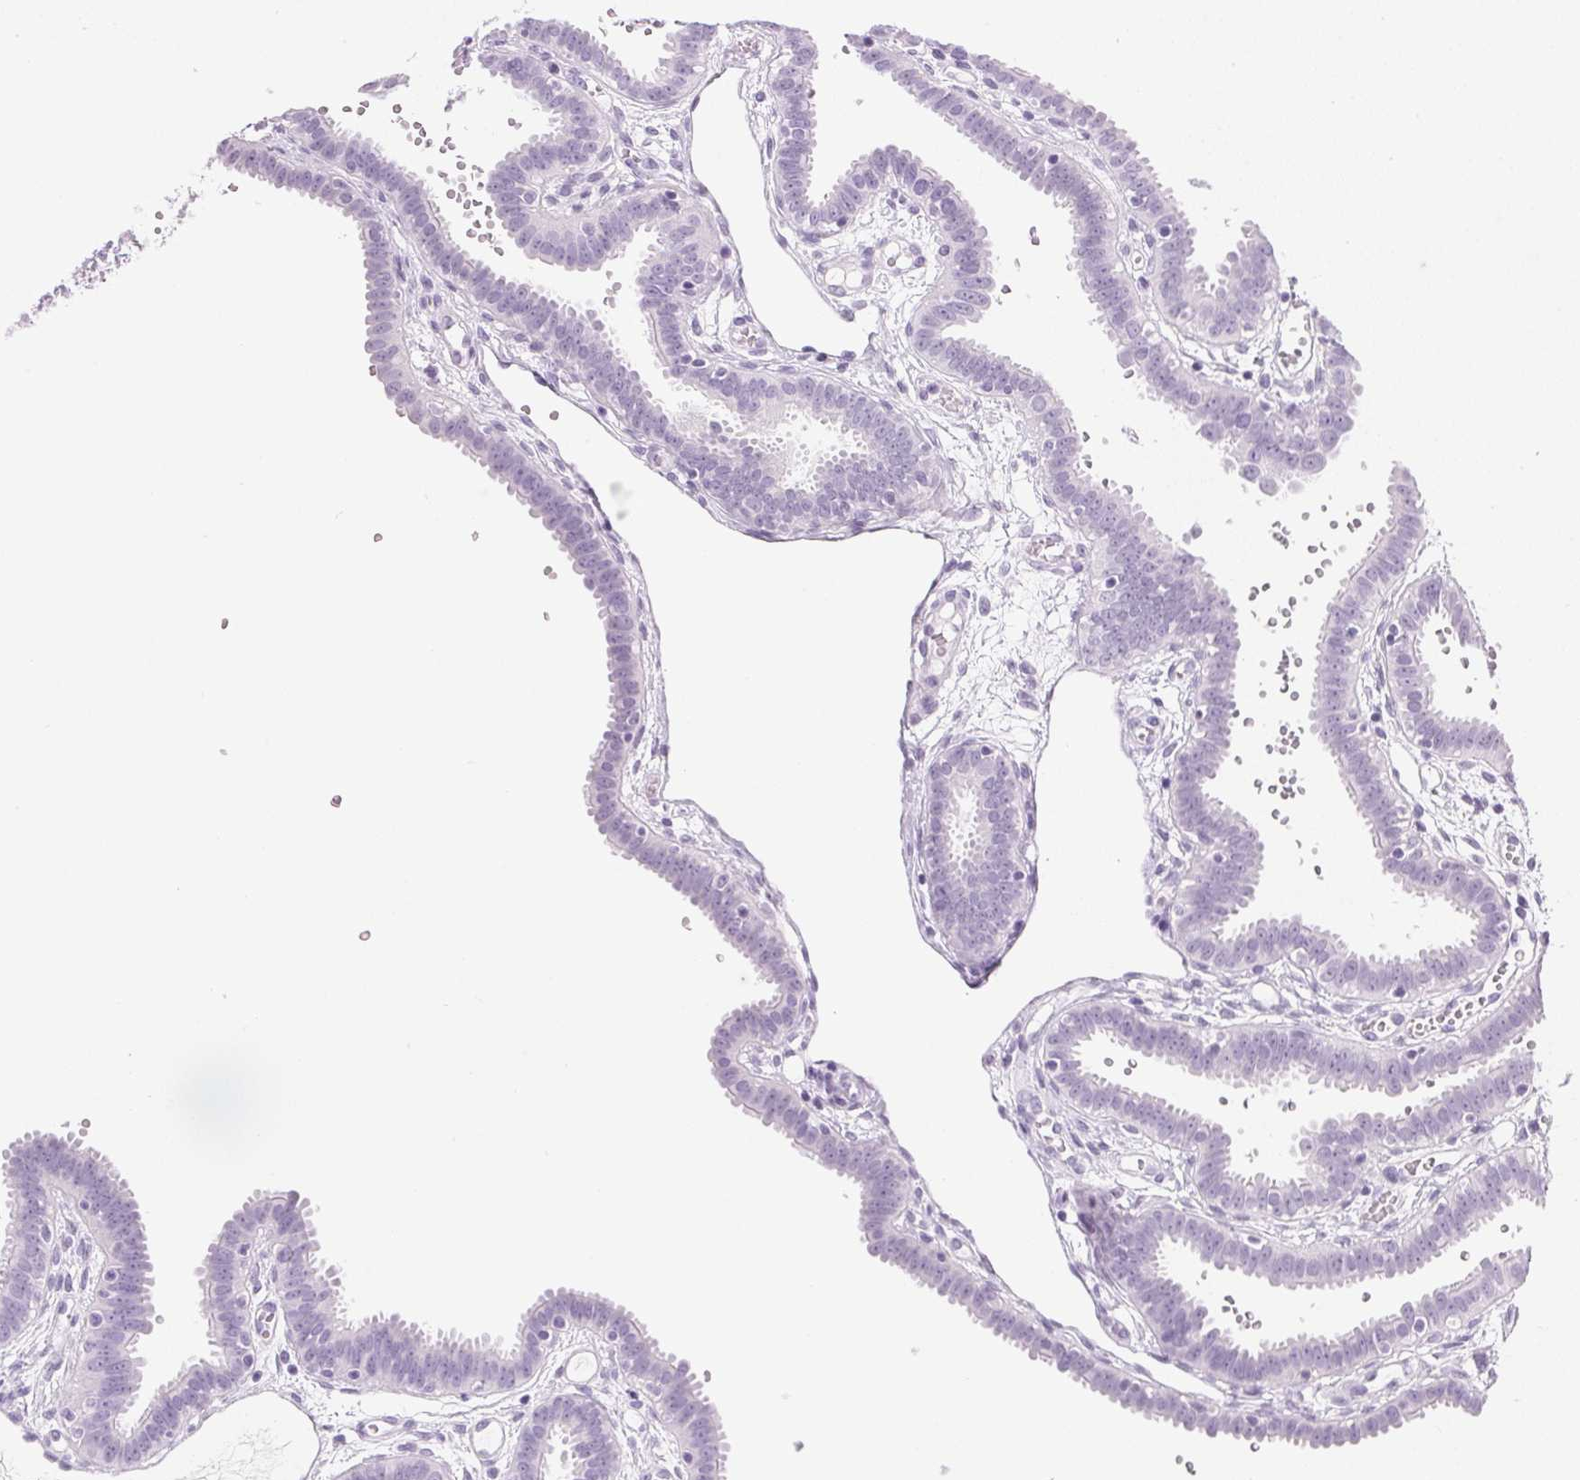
{"staining": {"intensity": "negative", "quantity": "none", "location": "none"}, "tissue": "fallopian tube", "cell_type": "Glandular cells", "image_type": "normal", "snomed": [{"axis": "morphology", "description": "Normal tissue, NOS"}, {"axis": "topography", "description": "Fallopian tube"}], "caption": "Immunohistochemical staining of unremarkable human fallopian tube shows no significant staining in glandular cells. Brightfield microscopy of immunohistochemistry stained with DAB (brown) and hematoxylin (blue), captured at high magnification.", "gene": "IGFBP1", "patient": {"sex": "female", "age": 37}}